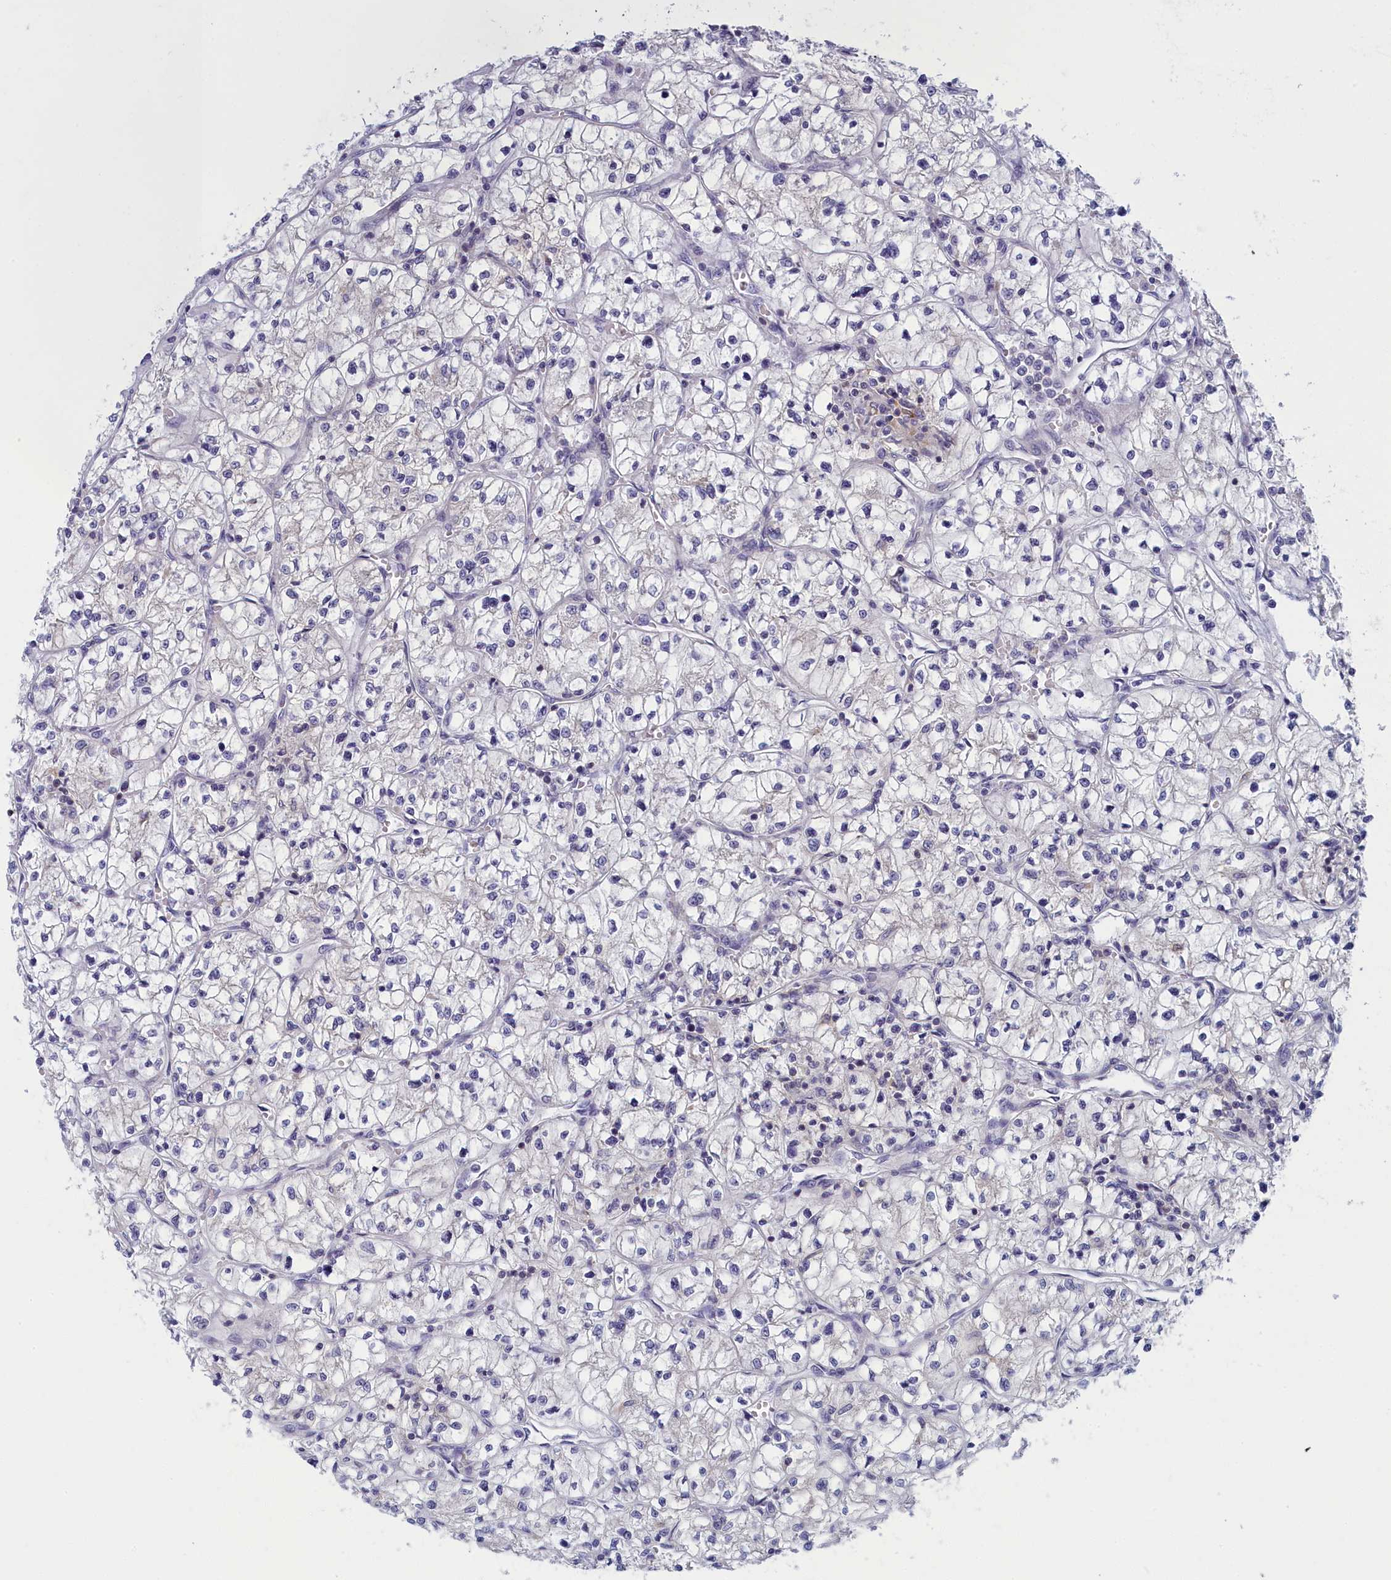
{"staining": {"intensity": "negative", "quantity": "none", "location": "none"}, "tissue": "renal cancer", "cell_type": "Tumor cells", "image_type": "cancer", "snomed": [{"axis": "morphology", "description": "Adenocarcinoma, NOS"}, {"axis": "topography", "description": "Kidney"}], "caption": "High magnification brightfield microscopy of adenocarcinoma (renal) stained with DAB (3,3'-diaminobenzidine) (brown) and counterstained with hematoxylin (blue): tumor cells show no significant expression. (DAB (3,3'-diaminobenzidine) immunohistochemistry with hematoxylin counter stain).", "gene": "NOL10", "patient": {"sex": "female", "age": 64}}